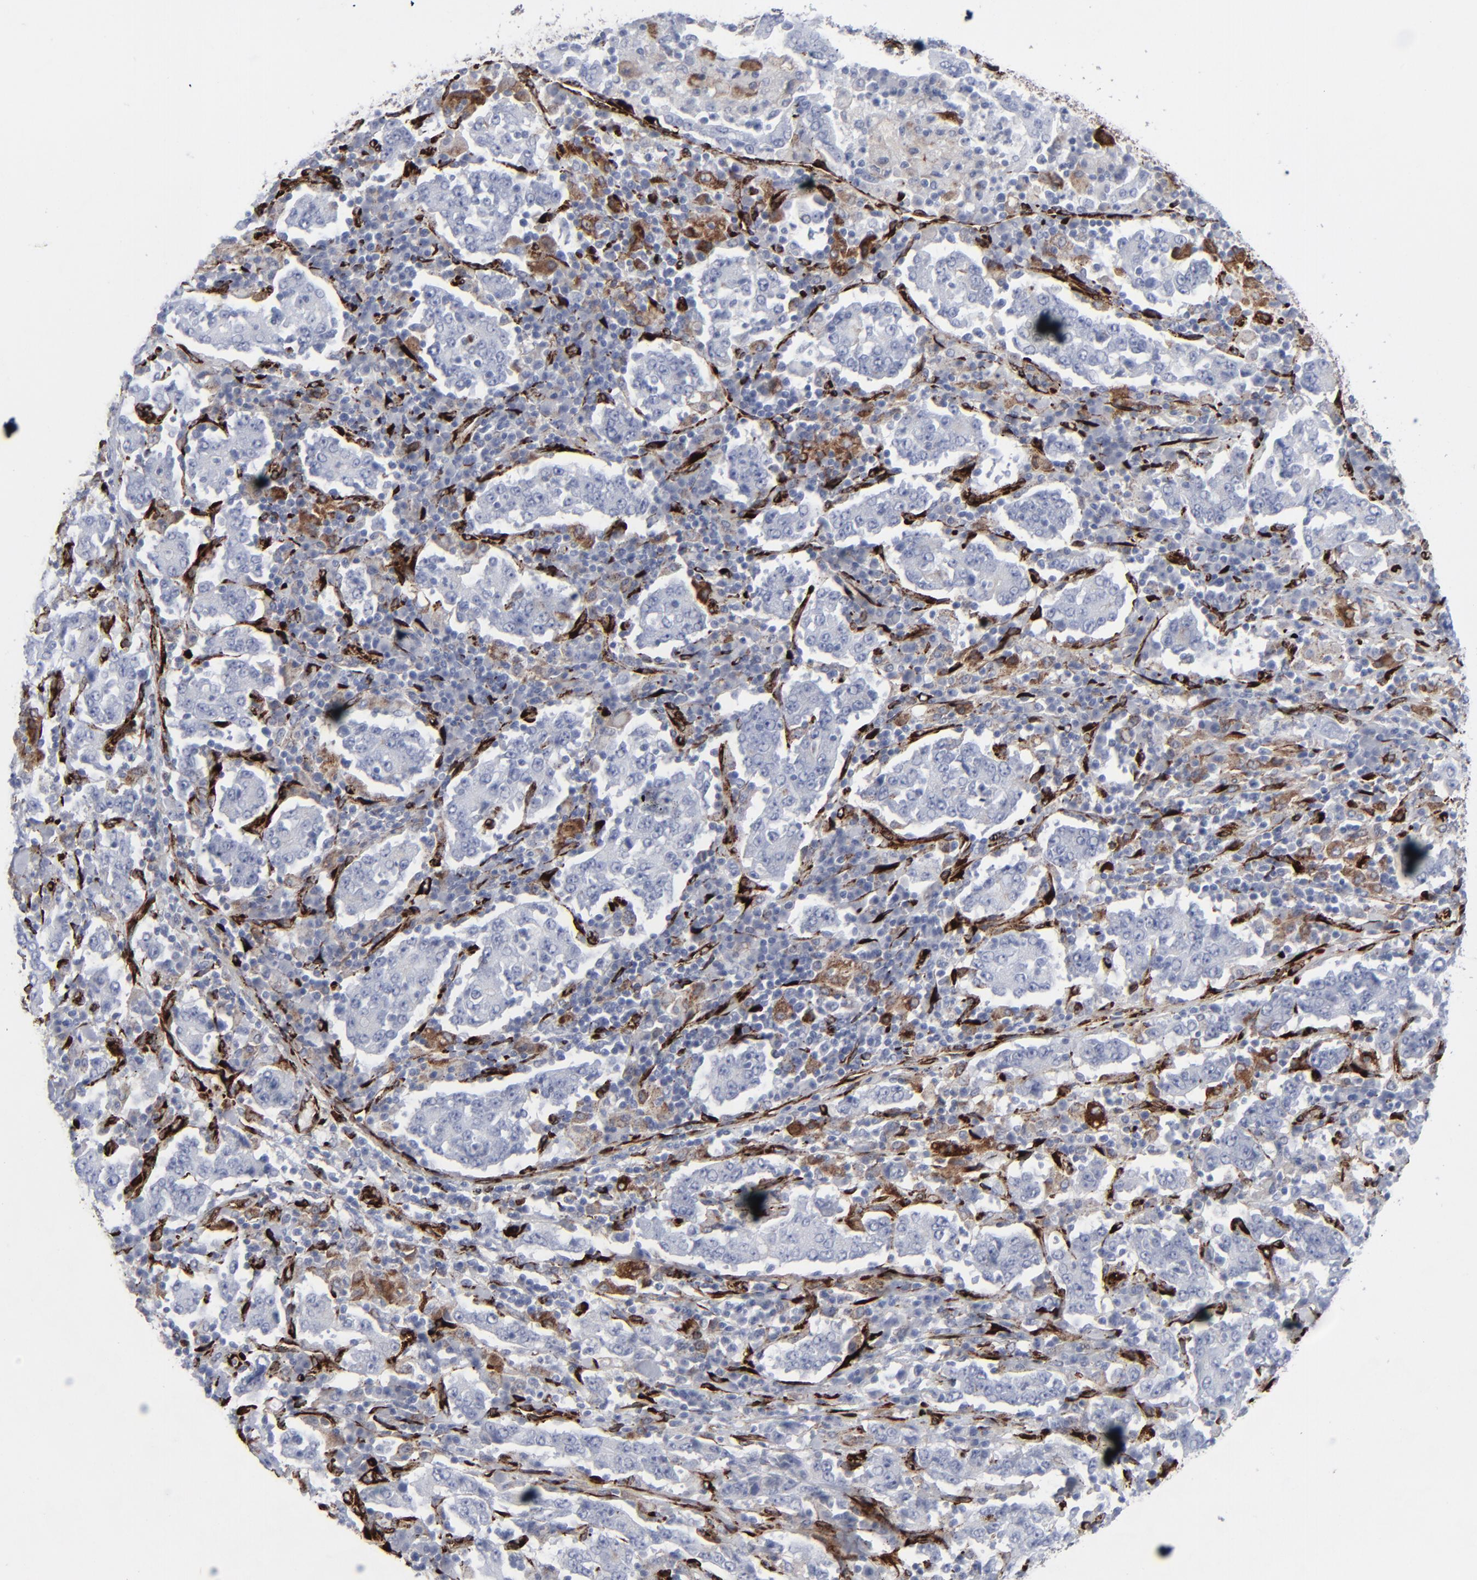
{"staining": {"intensity": "negative", "quantity": "none", "location": "none"}, "tissue": "stomach cancer", "cell_type": "Tumor cells", "image_type": "cancer", "snomed": [{"axis": "morphology", "description": "Normal tissue, NOS"}, {"axis": "morphology", "description": "Adenocarcinoma, NOS"}, {"axis": "topography", "description": "Stomach, upper"}, {"axis": "topography", "description": "Stomach"}], "caption": "Immunohistochemistry image of stomach cancer stained for a protein (brown), which reveals no positivity in tumor cells. The staining is performed using DAB (3,3'-diaminobenzidine) brown chromogen with nuclei counter-stained in using hematoxylin.", "gene": "SPARC", "patient": {"sex": "male", "age": 59}}